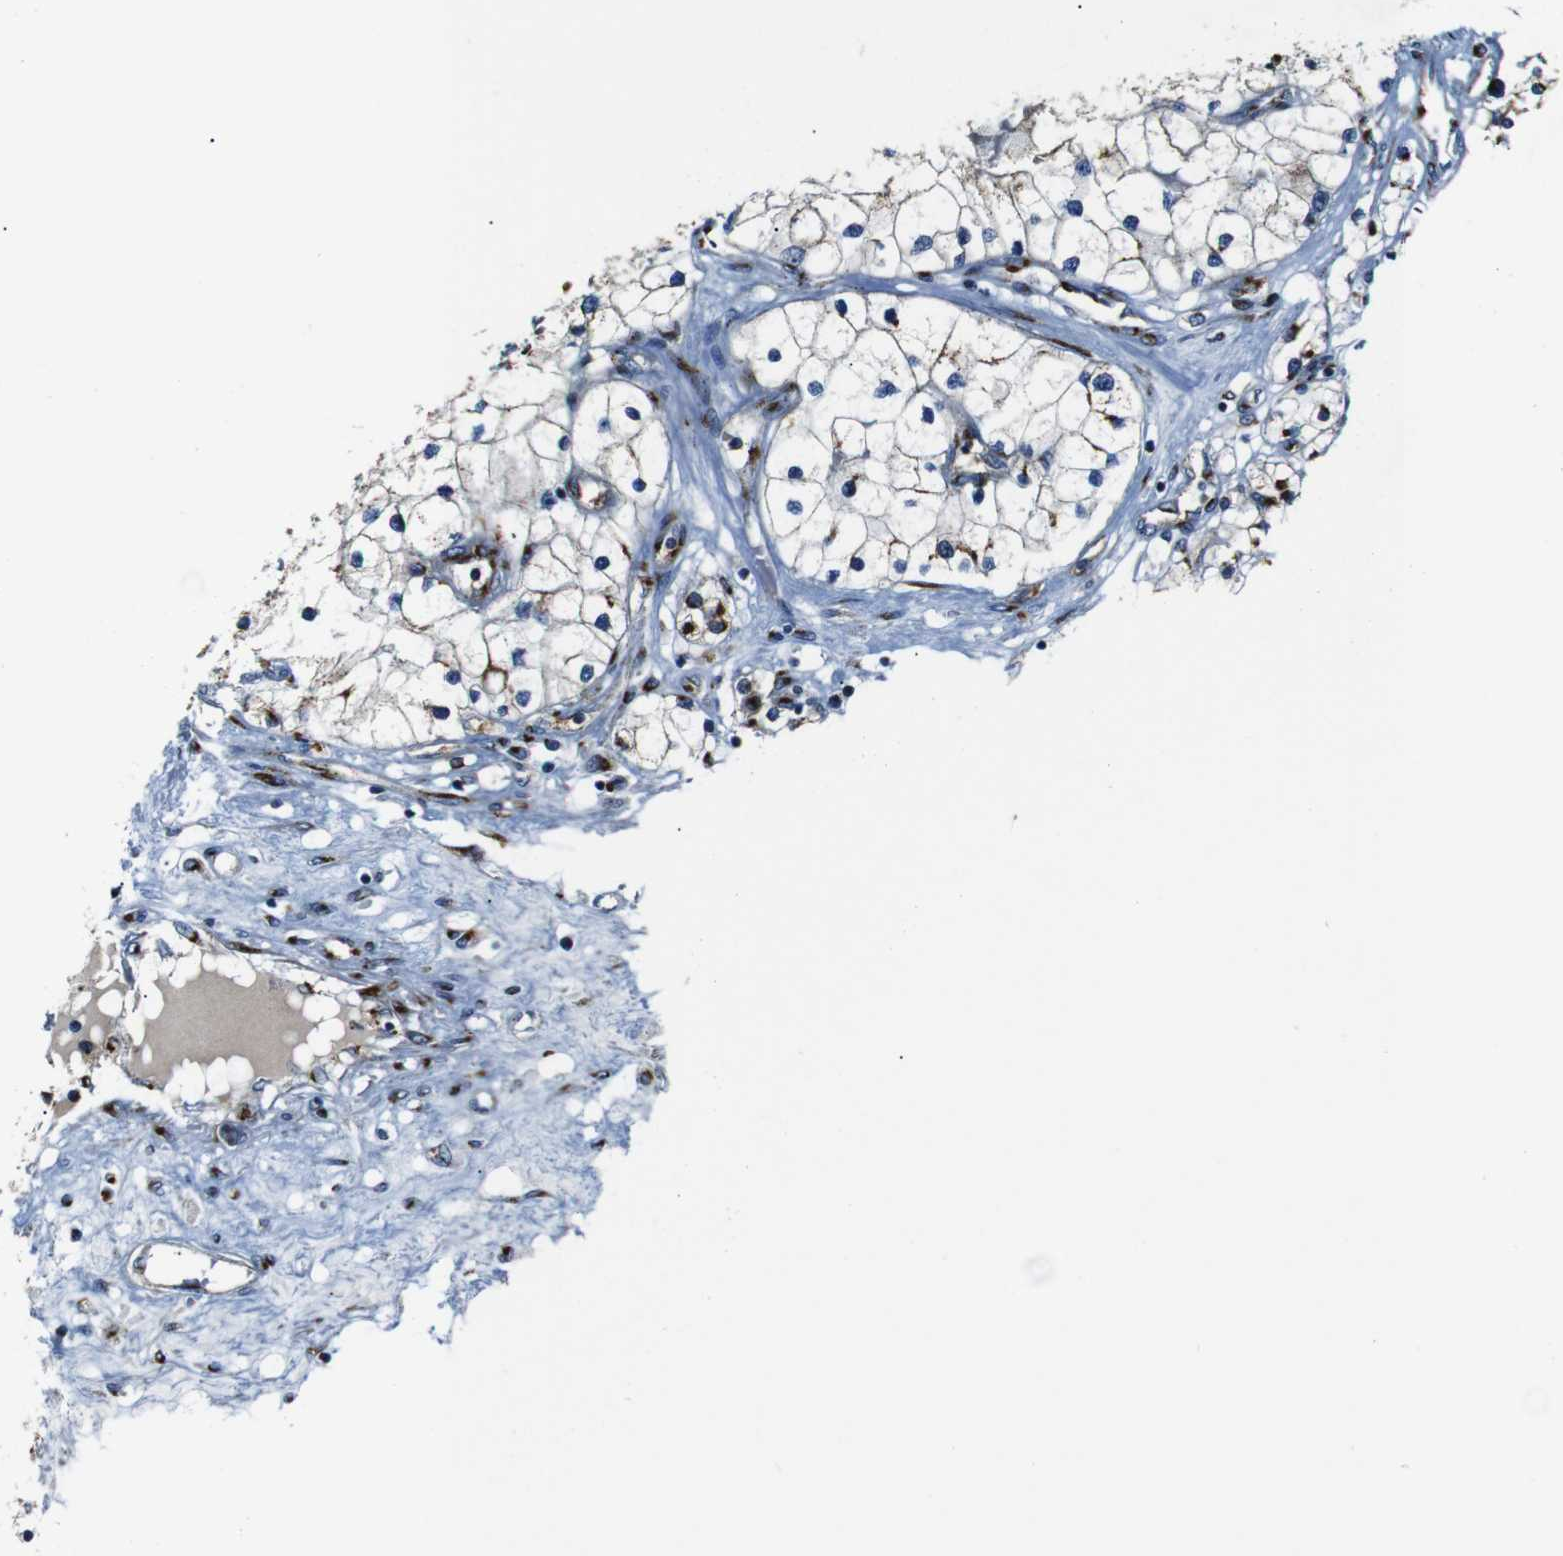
{"staining": {"intensity": "weak", "quantity": "25%-75%", "location": "cytoplasmic/membranous"}, "tissue": "renal cancer", "cell_type": "Tumor cells", "image_type": "cancer", "snomed": [{"axis": "morphology", "description": "Adenocarcinoma, NOS"}, {"axis": "topography", "description": "Kidney"}], "caption": "Human renal cancer (adenocarcinoma) stained with a brown dye demonstrates weak cytoplasmic/membranous positive expression in approximately 25%-75% of tumor cells.", "gene": "TGOLN2", "patient": {"sex": "male", "age": 68}}